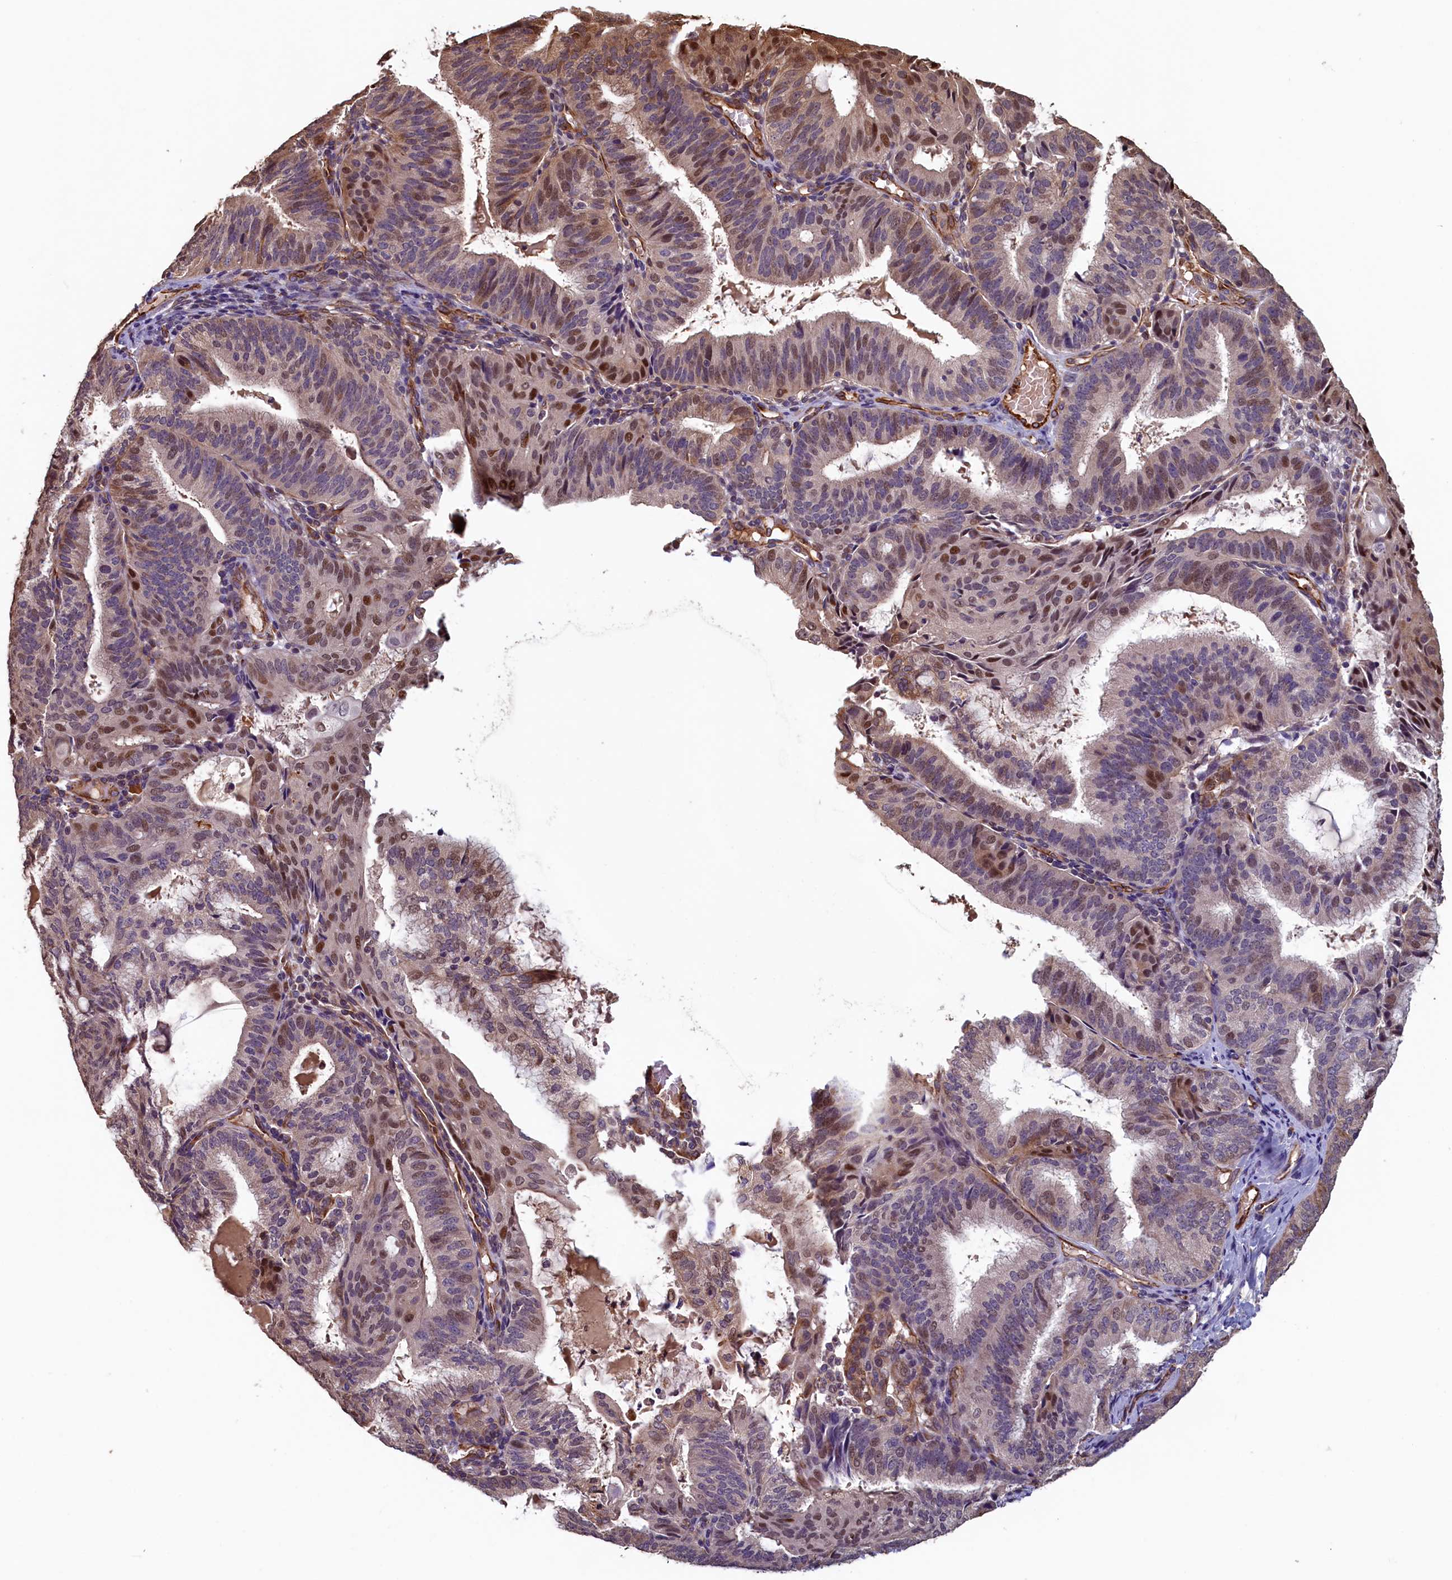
{"staining": {"intensity": "moderate", "quantity": "25%-75%", "location": "nuclear"}, "tissue": "endometrial cancer", "cell_type": "Tumor cells", "image_type": "cancer", "snomed": [{"axis": "morphology", "description": "Adenocarcinoma, NOS"}, {"axis": "topography", "description": "Endometrium"}], "caption": "Protein expression analysis of human adenocarcinoma (endometrial) reveals moderate nuclear staining in about 25%-75% of tumor cells. The protein is stained brown, and the nuclei are stained in blue (DAB IHC with brightfield microscopy, high magnification).", "gene": "ACSBG1", "patient": {"sex": "female", "age": 49}}